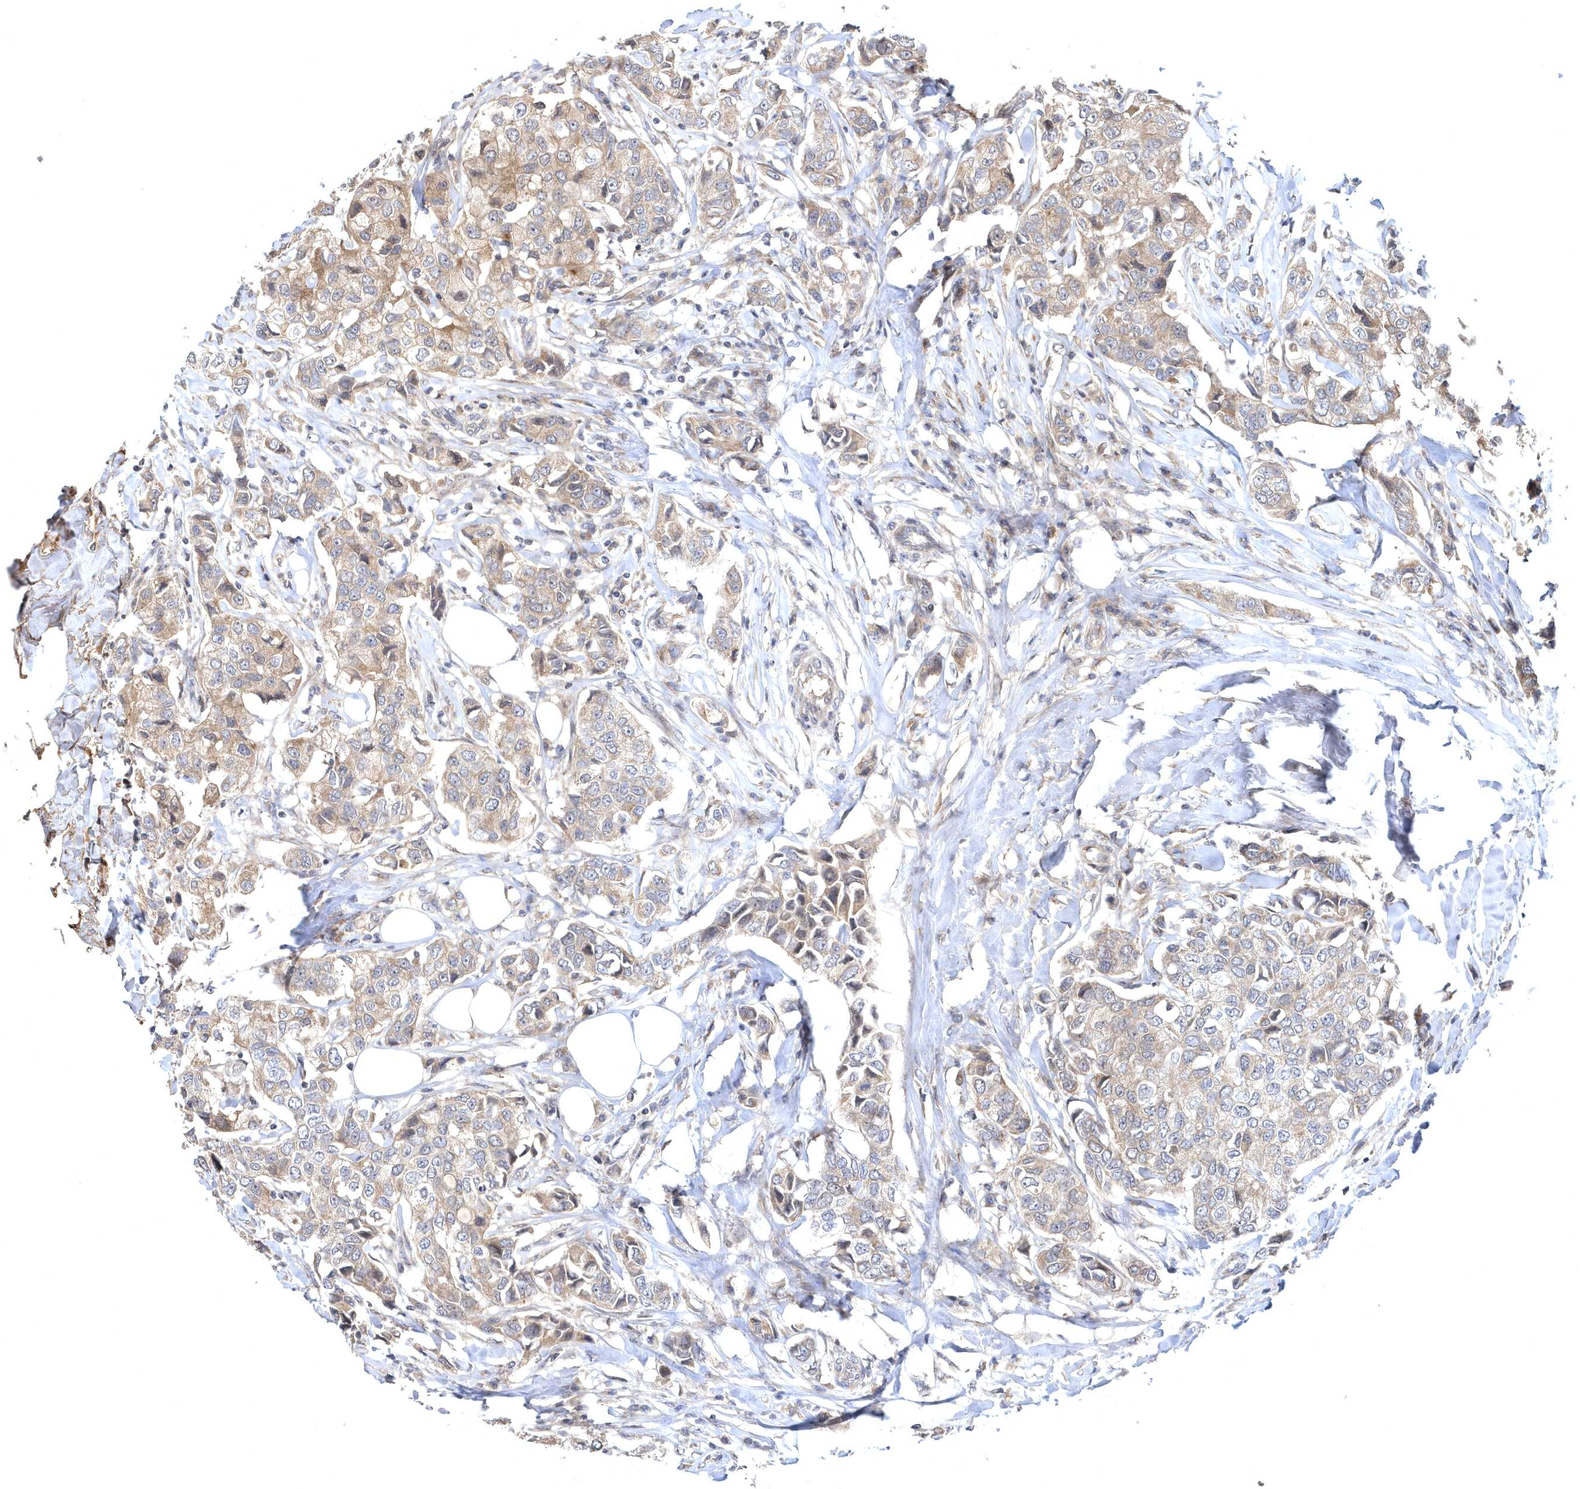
{"staining": {"intensity": "weak", "quantity": ">75%", "location": "cytoplasmic/membranous"}, "tissue": "breast cancer", "cell_type": "Tumor cells", "image_type": "cancer", "snomed": [{"axis": "morphology", "description": "Duct carcinoma"}, {"axis": "topography", "description": "Breast"}], "caption": "Breast cancer (intraductal carcinoma) stained for a protein (brown) shows weak cytoplasmic/membranous positive expression in about >75% of tumor cells.", "gene": "HMGCS1", "patient": {"sex": "female", "age": 80}}